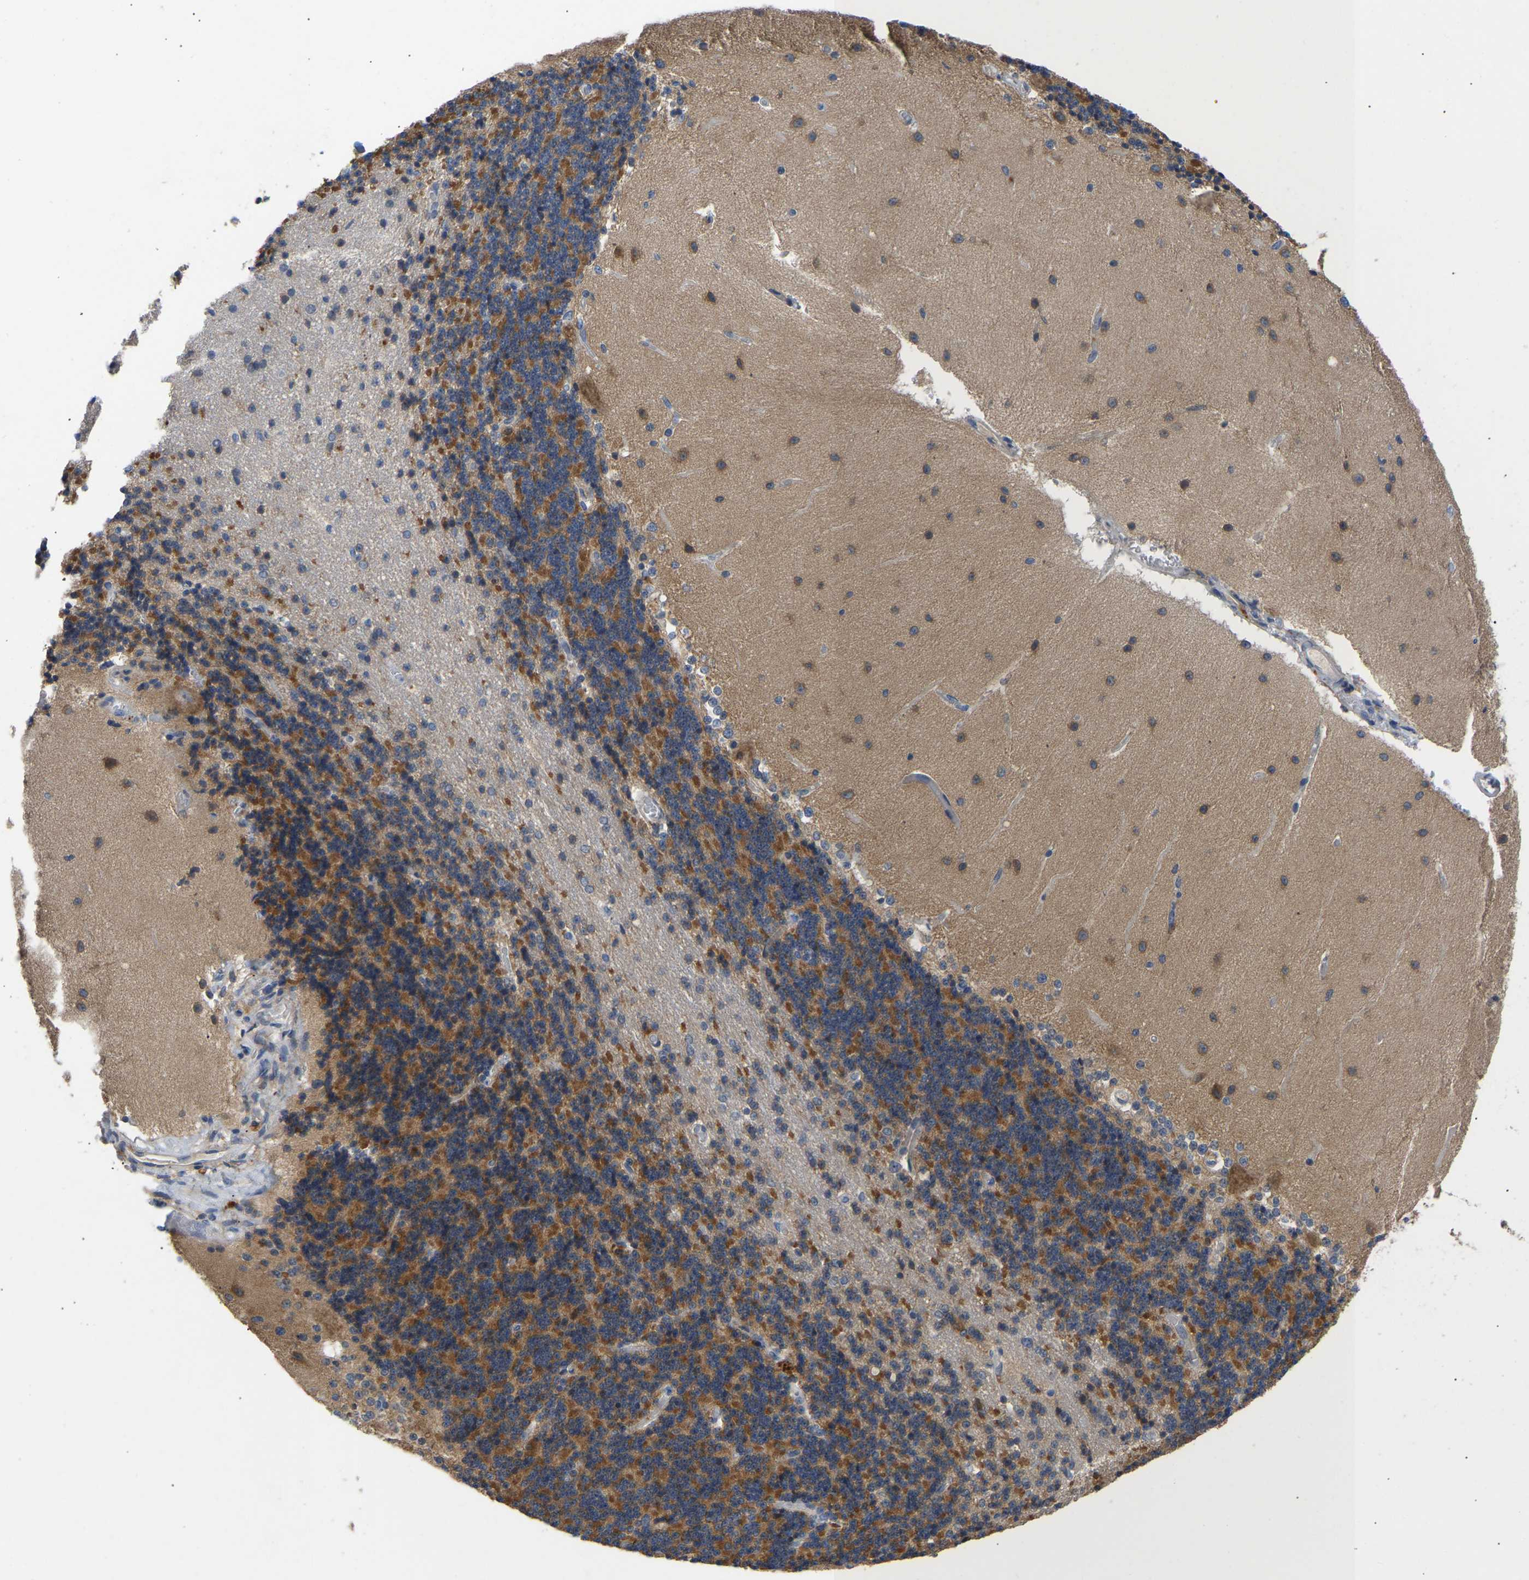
{"staining": {"intensity": "strong", "quantity": "25%-75%", "location": "cytoplasmic/membranous"}, "tissue": "cerebellum", "cell_type": "Cells in granular layer", "image_type": "normal", "snomed": [{"axis": "morphology", "description": "Normal tissue, NOS"}, {"axis": "topography", "description": "Cerebellum"}], "caption": "A high-resolution photomicrograph shows IHC staining of unremarkable cerebellum, which exhibits strong cytoplasmic/membranous staining in approximately 25%-75% of cells in granular layer. The staining was performed using DAB (3,3'-diaminobenzidine), with brown indicating positive protein expression. Nuclei are stained blue with hematoxylin.", "gene": "ABCA10", "patient": {"sex": "female", "age": 54}}